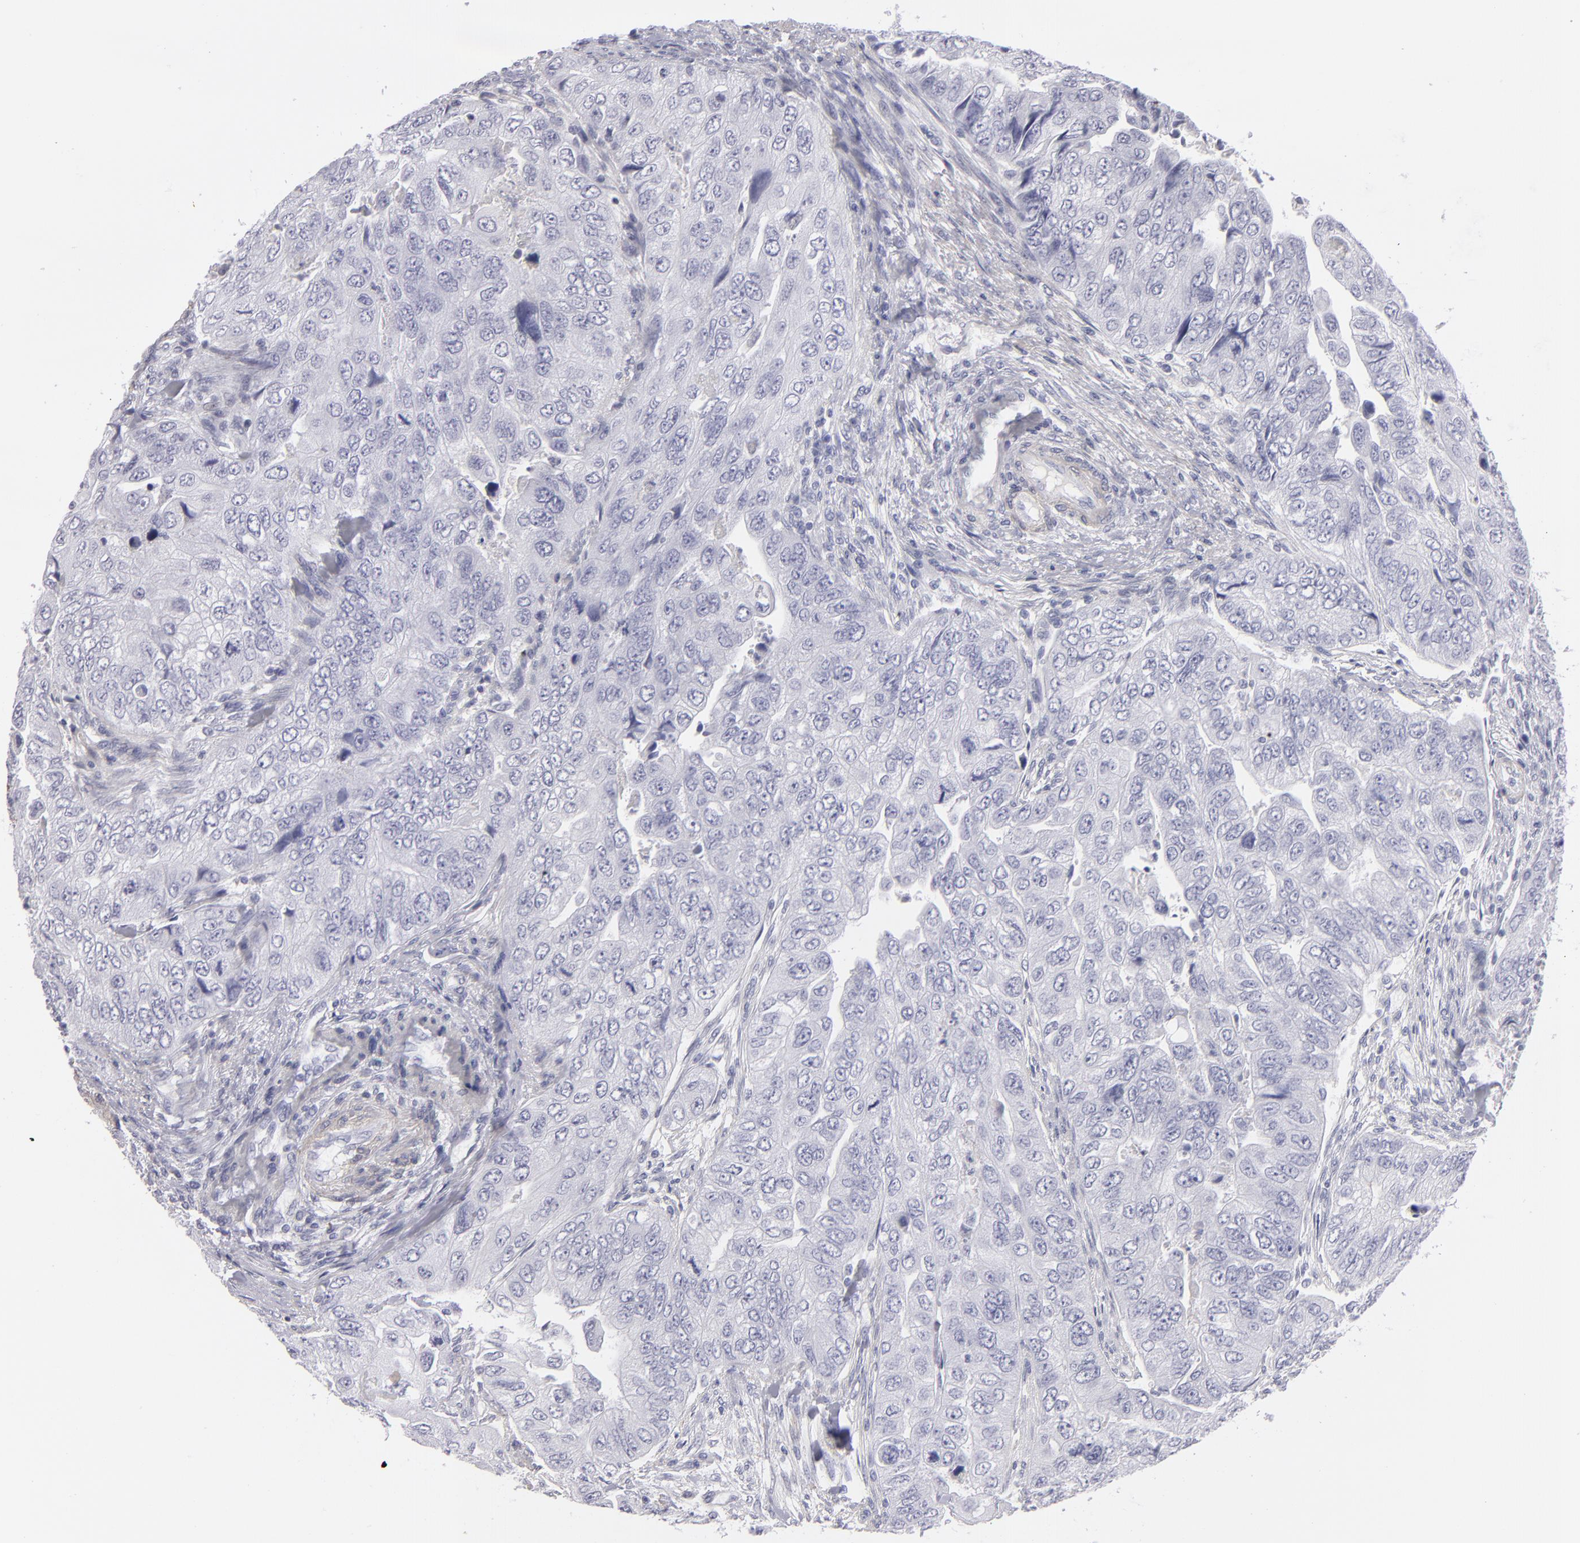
{"staining": {"intensity": "negative", "quantity": "none", "location": "none"}, "tissue": "colorectal cancer", "cell_type": "Tumor cells", "image_type": "cancer", "snomed": [{"axis": "morphology", "description": "Adenocarcinoma, NOS"}, {"axis": "topography", "description": "Colon"}], "caption": "A micrograph of colorectal cancer (adenocarcinoma) stained for a protein shows no brown staining in tumor cells.", "gene": "MYH11", "patient": {"sex": "female", "age": 11}}